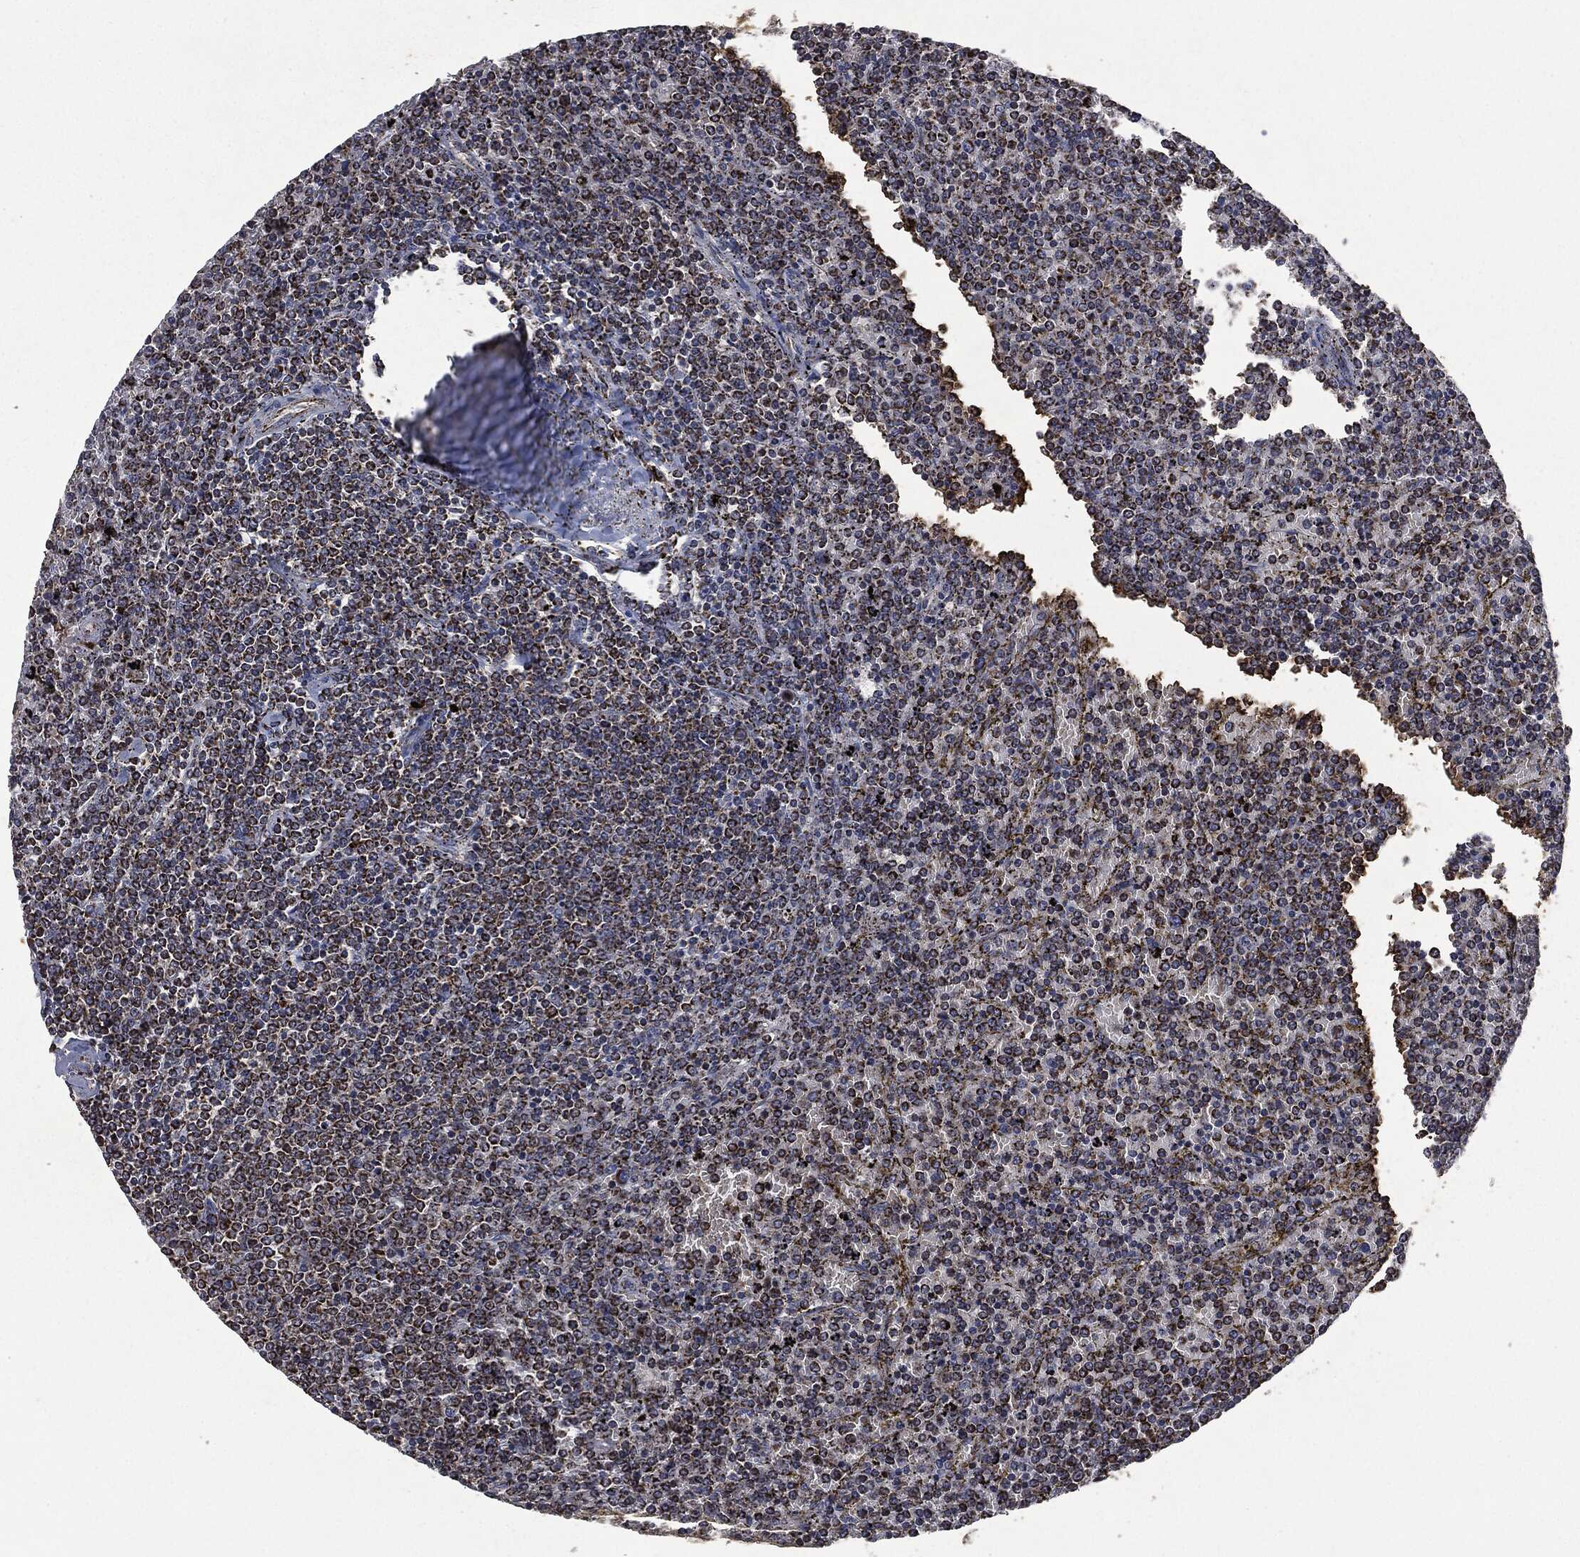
{"staining": {"intensity": "moderate", "quantity": "25%-75%", "location": "cytoplasmic/membranous"}, "tissue": "lymphoma", "cell_type": "Tumor cells", "image_type": "cancer", "snomed": [{"axis": "morphology", "description": "Malignant lymphoma, non-Hodgkin's type, Low grade"}, {"axis": "topography", "description": "Spleen"}], "caption": "Immunohistochemistry (IHC) (DAB) staining of low-grade malignant lymphoma, non-Hodgkin's type displays moderate cytoplasmic/membranous protein positivity in about 25%-75% of tumor cells.", "gene": "RYK", "patient": {"sex": "female", "age": 77}}